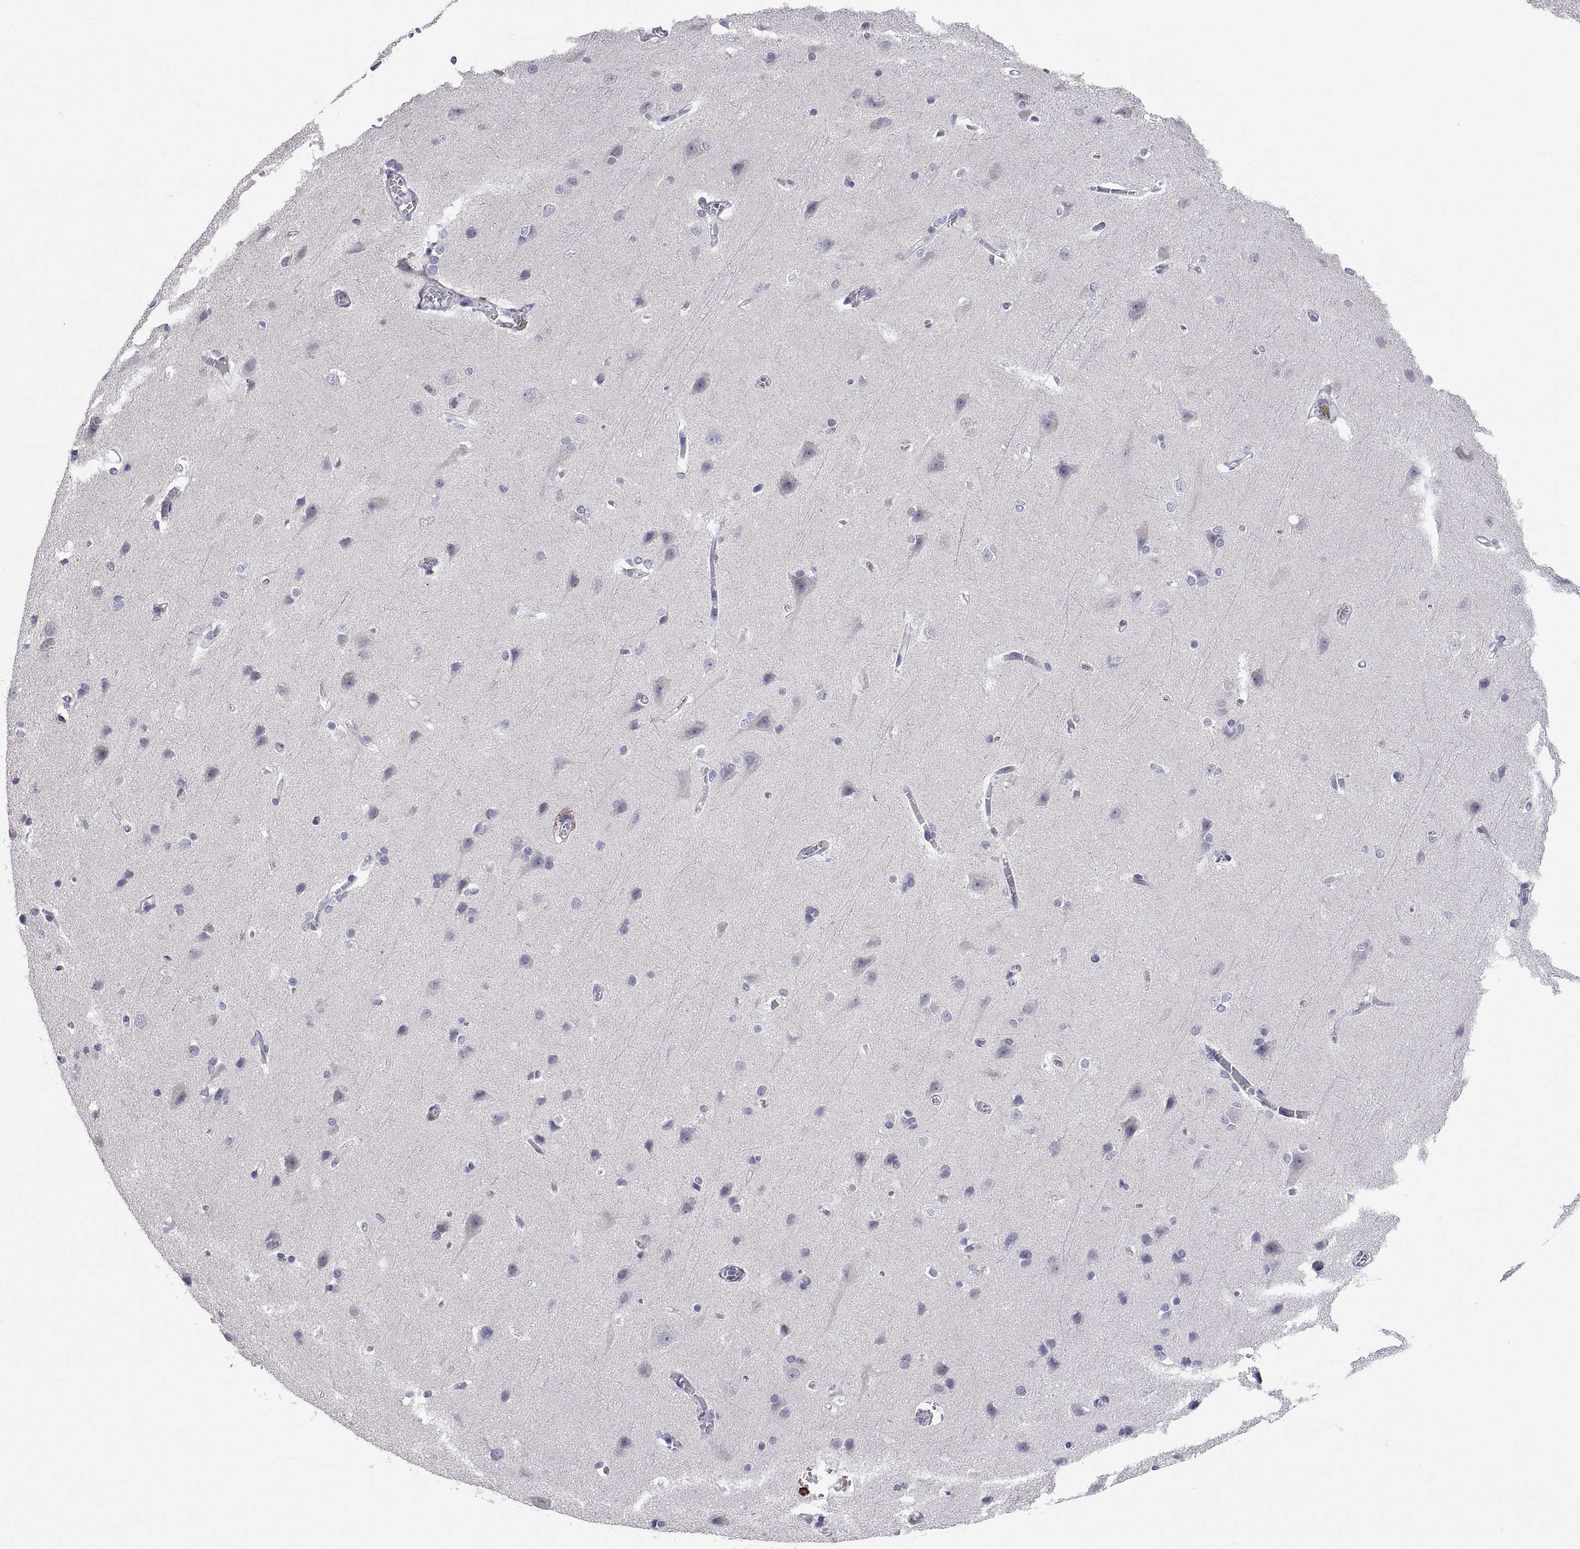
{"staining": {"intensity": "negative", "quantity": "none", "location": "none"}, "tissue": "cerebral cortex", "cell_type": "Endothelial cells", "image_type": "normal", "snomed": [{"axis": "morphology", "description": "Normal tissue, NOS"}, {"axis": "topography", "description": "Cerebral cortex"}], "caption": "A histopathology image of cerebral cortex stained for a protein exhibits no brown staining in endothelial cells. (Brightfield microscopy of DAB IHC at high magnification).", "gene": "MS4A1", "patient": {"sex": "male", "age": 37}}